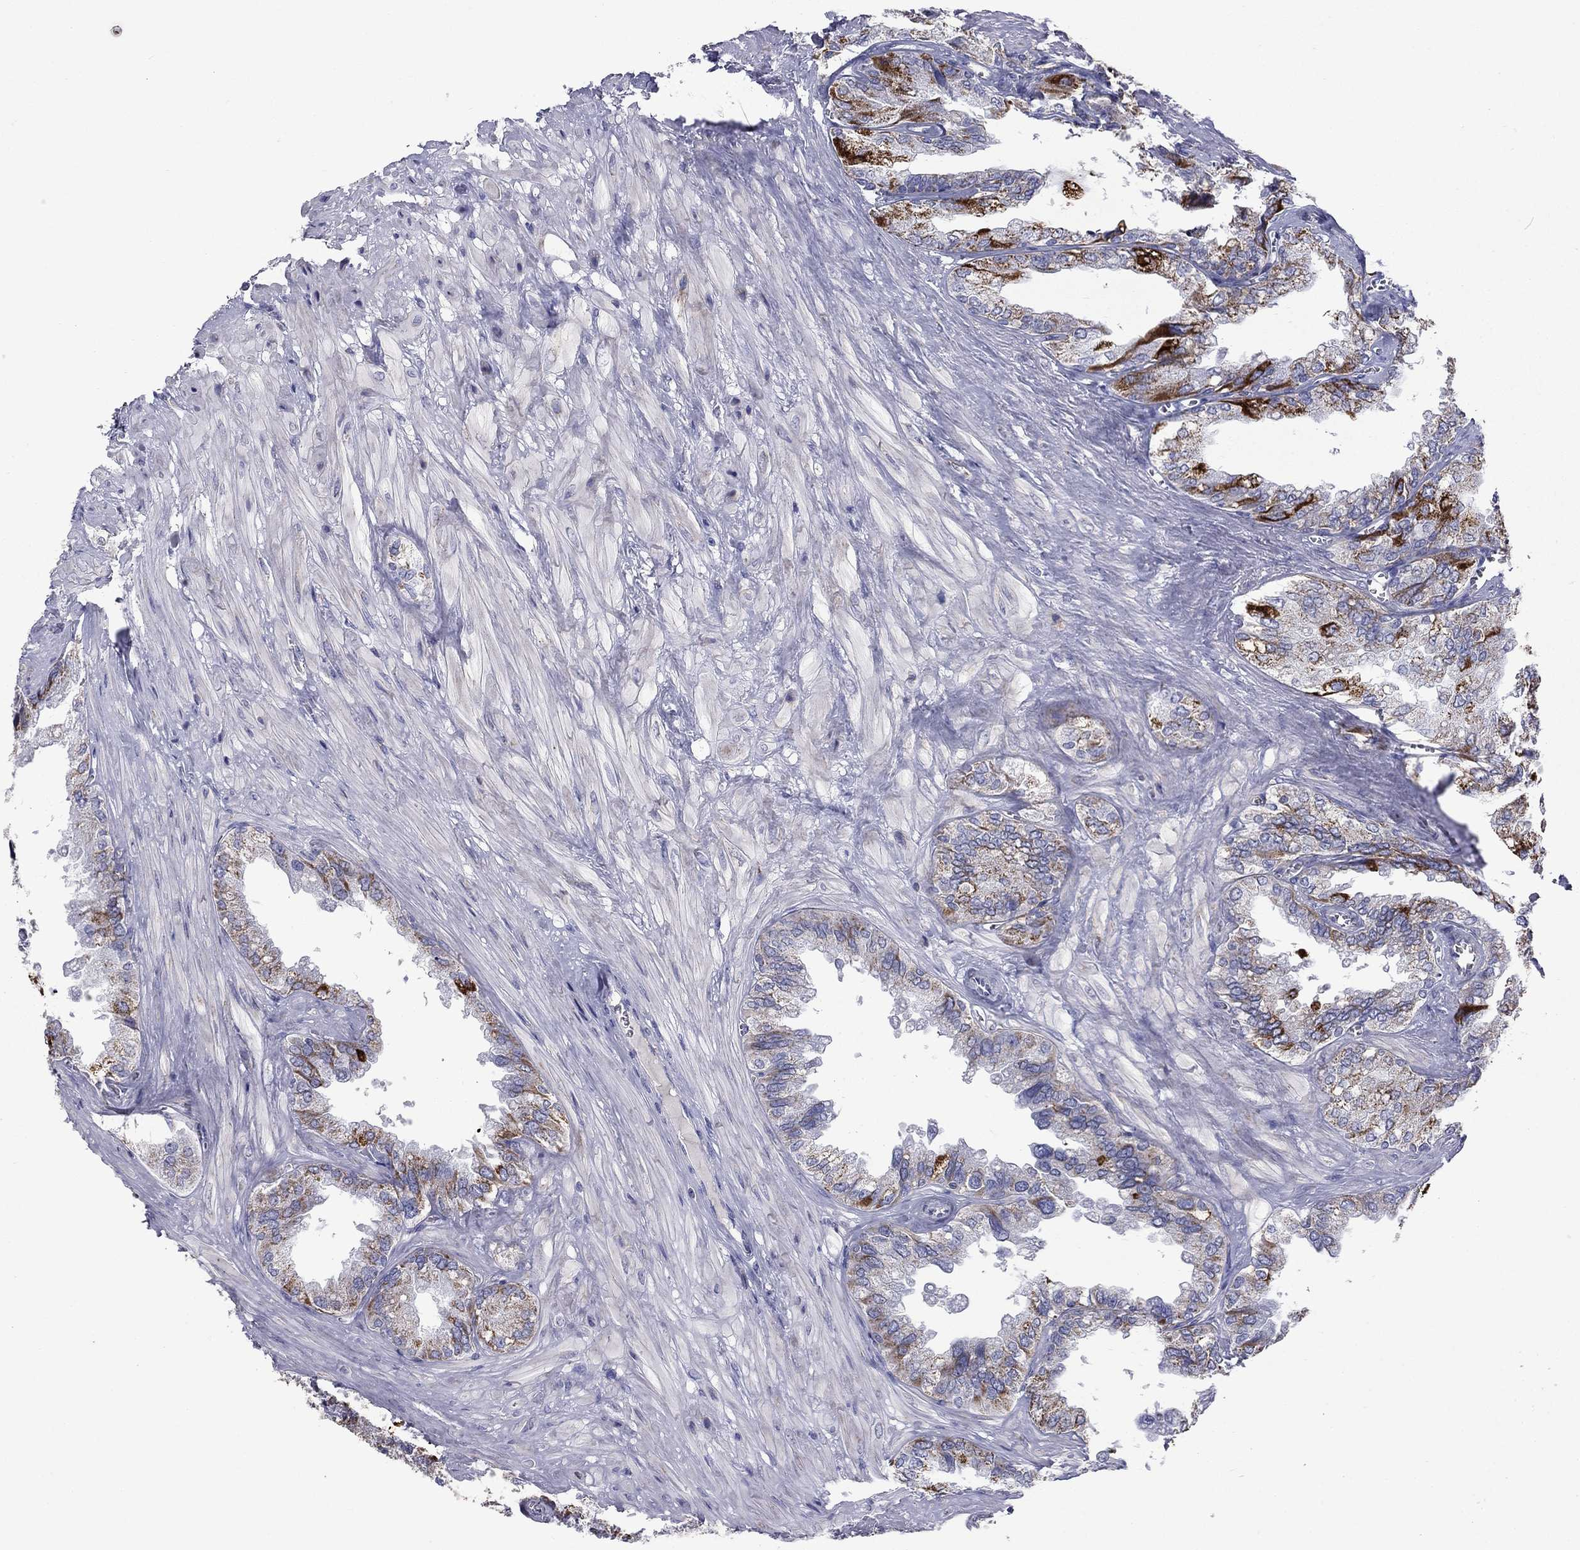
{"staining": {"intensity": "strong", "quantity": "<25%", "location": "cytoplasmic/membranous"}, "tissue": "seminal vesicle", "cell_type": "Glandular cells", "image_type": "normal", "snomed": [{"axis": "morphology", "description": "Normal tissue, NOS"}, {"axis": "topography", "description": "Seminal veicle"}], "caption": "Brown immunohistochemical staining in normal seminal vesicle shows strong cytoplasmic/membranous expression in approximately <25% of glandular cells. Using DAB (brown) and hematoxylin (blue) stains, captured at high magnification using brightfield microscopy.", "gene": "NDUFA4L2", "patient": {"sex": "male", "age": 67}}